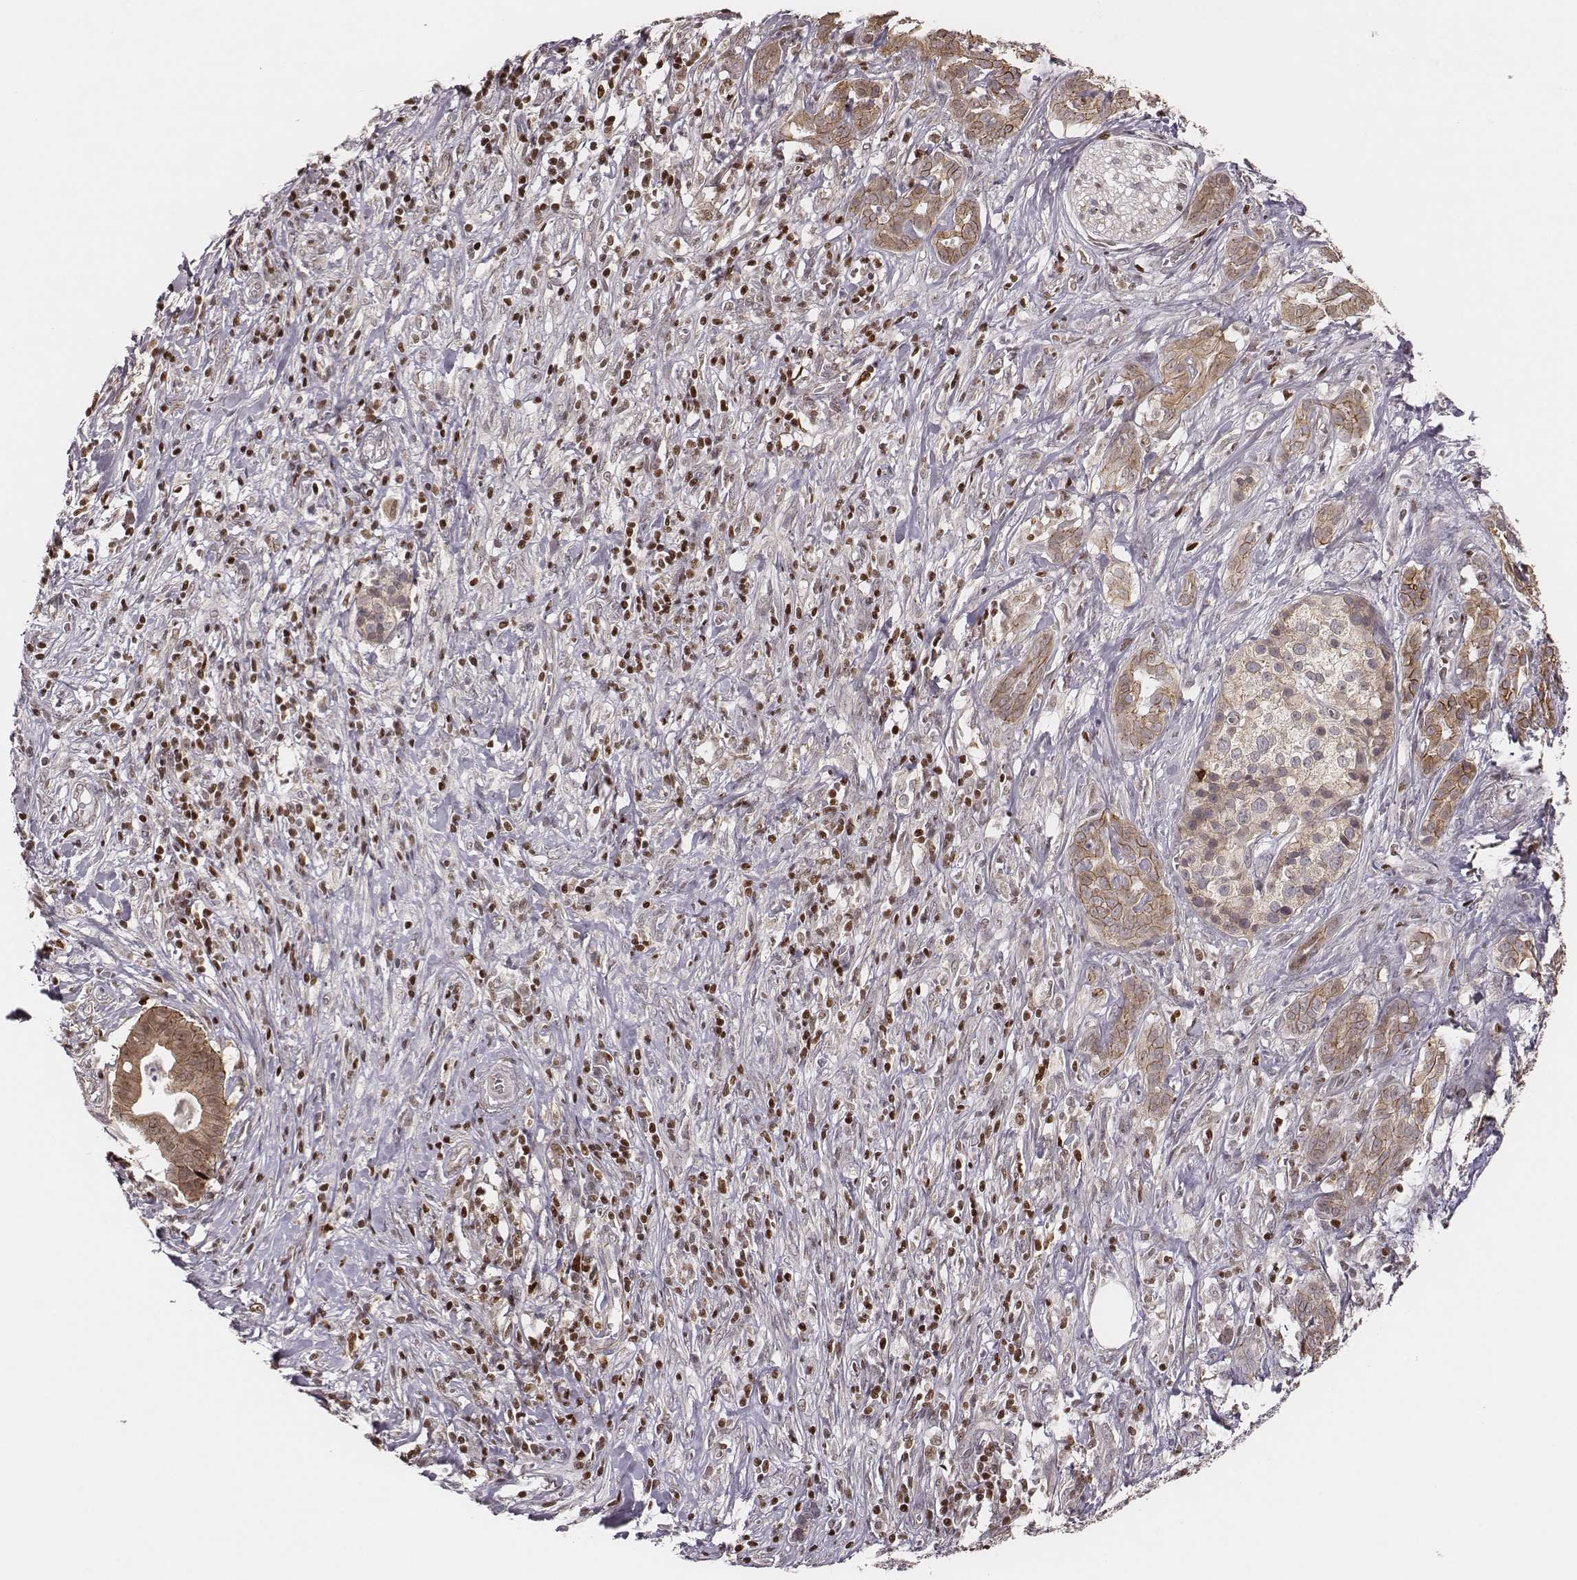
{"staining": {"intensity": "moderate", "quantity": "25%-75%", "location": "cytoplasmic/membranous"}, "tissue": "pancreatic cancer", "cell_type": "Tumor cells", "image_type": "cancer", "snomed": [{"axis": "morphology", "description": "Adenocarcinoma, NOS"}, {"axis": "topography", "description": "Pancreas"}], "caption": "A brown stain highlights moderate cytoplasmic/membranous expression of a protein in human pancreatic adenocarcinoma tumor cells.", "gene": "WDR59", "patient": {"sex": "male", "age": 61}}